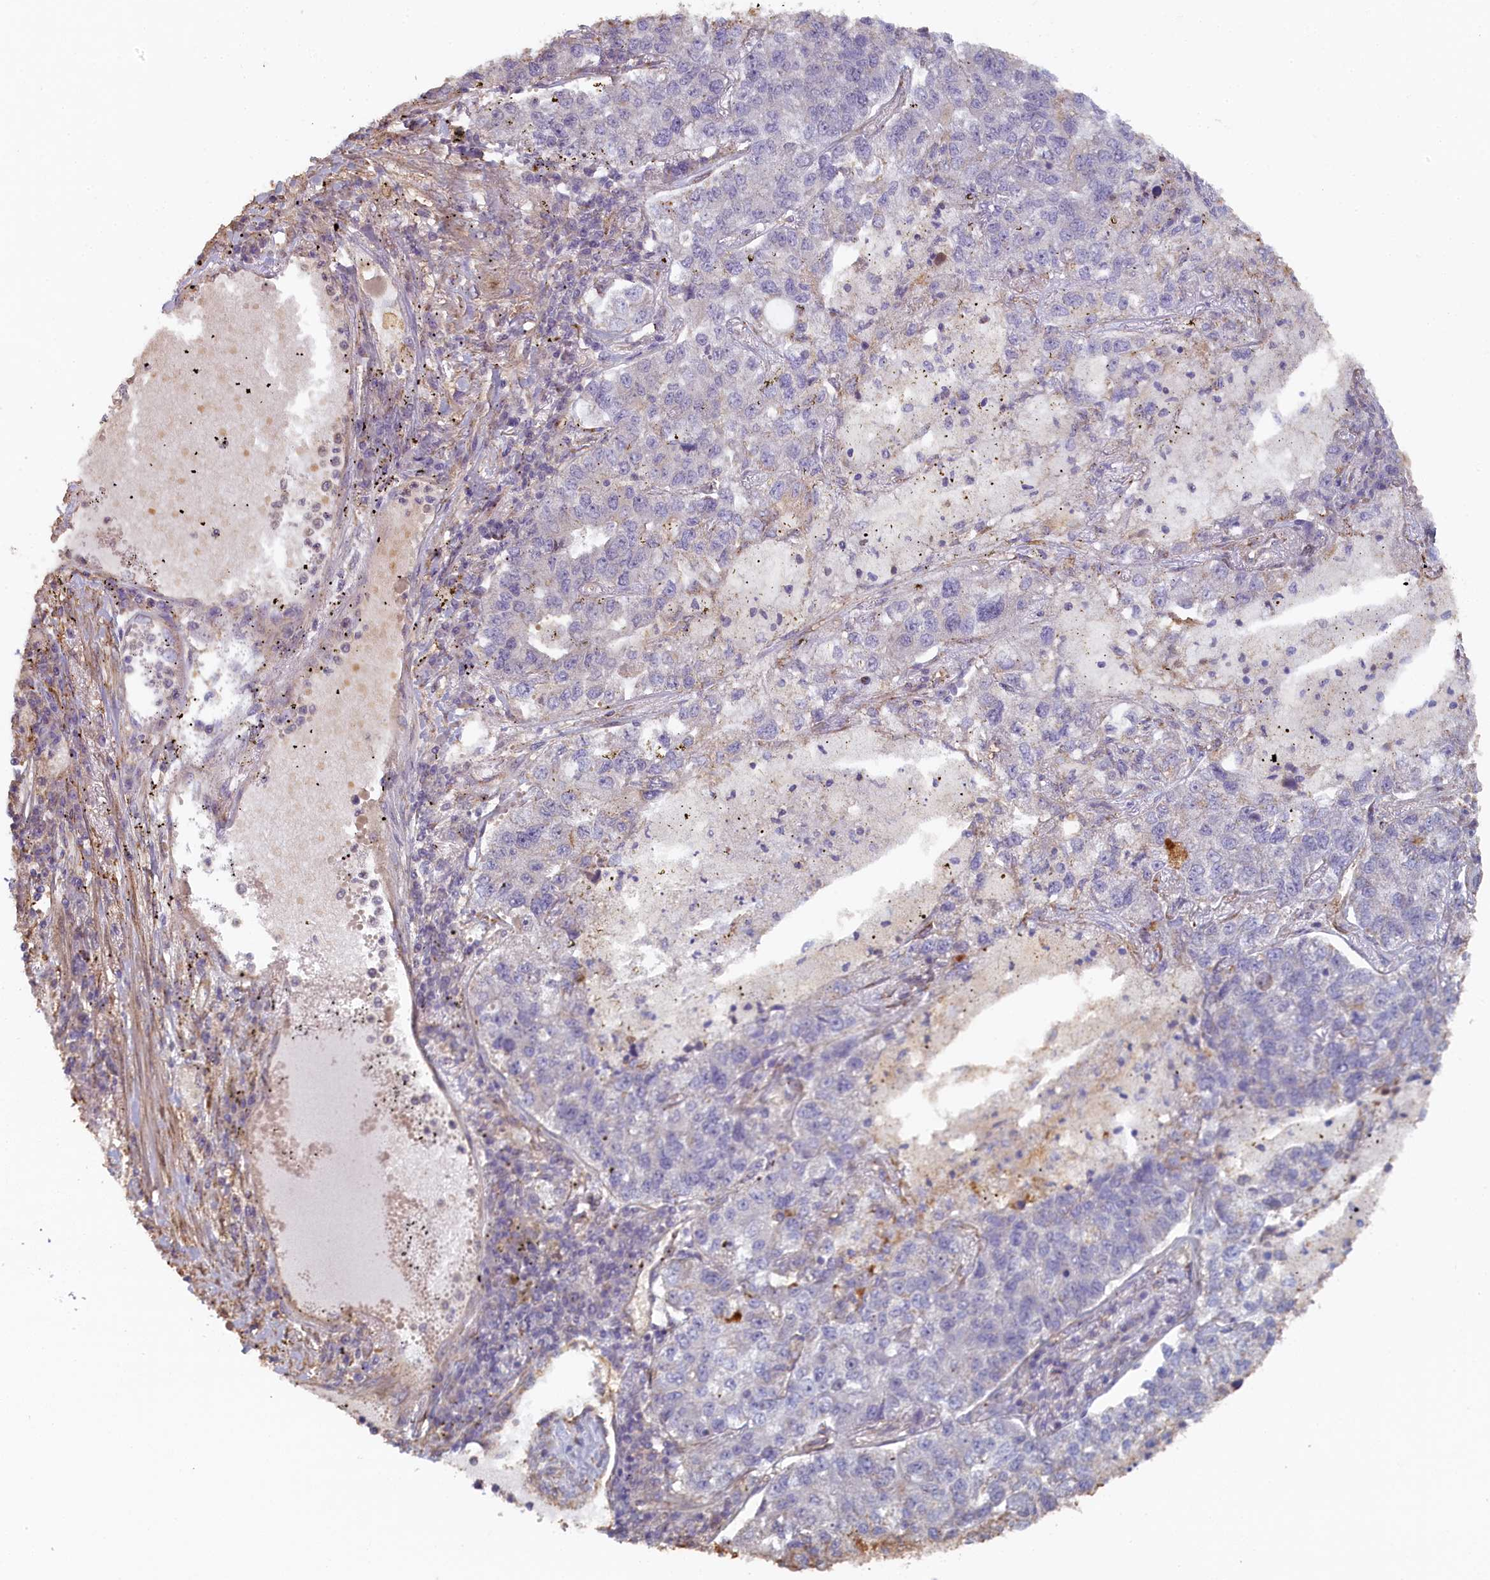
{"staining": {"intensity": "negative", "quantity": "none", "location": "none"}, "tissue": "lung cancer", "cell_type": "Tumor cells", "image_type": "cancer", "snomed": [{"axis": "morphology", "description": "Adenocarcinoma, NOS"}, {"axis": "topography", "description": "Lung"}], "caption": "Immunohistochemistry (IHC) micrograph of neoplastic tissue: human lung cancer (adenocarcinoma) stained with DAB demonstrates no significant protein staining in tumor cells.", "gene": "STX16", "patient": {"sex": "male", "age": 49}}